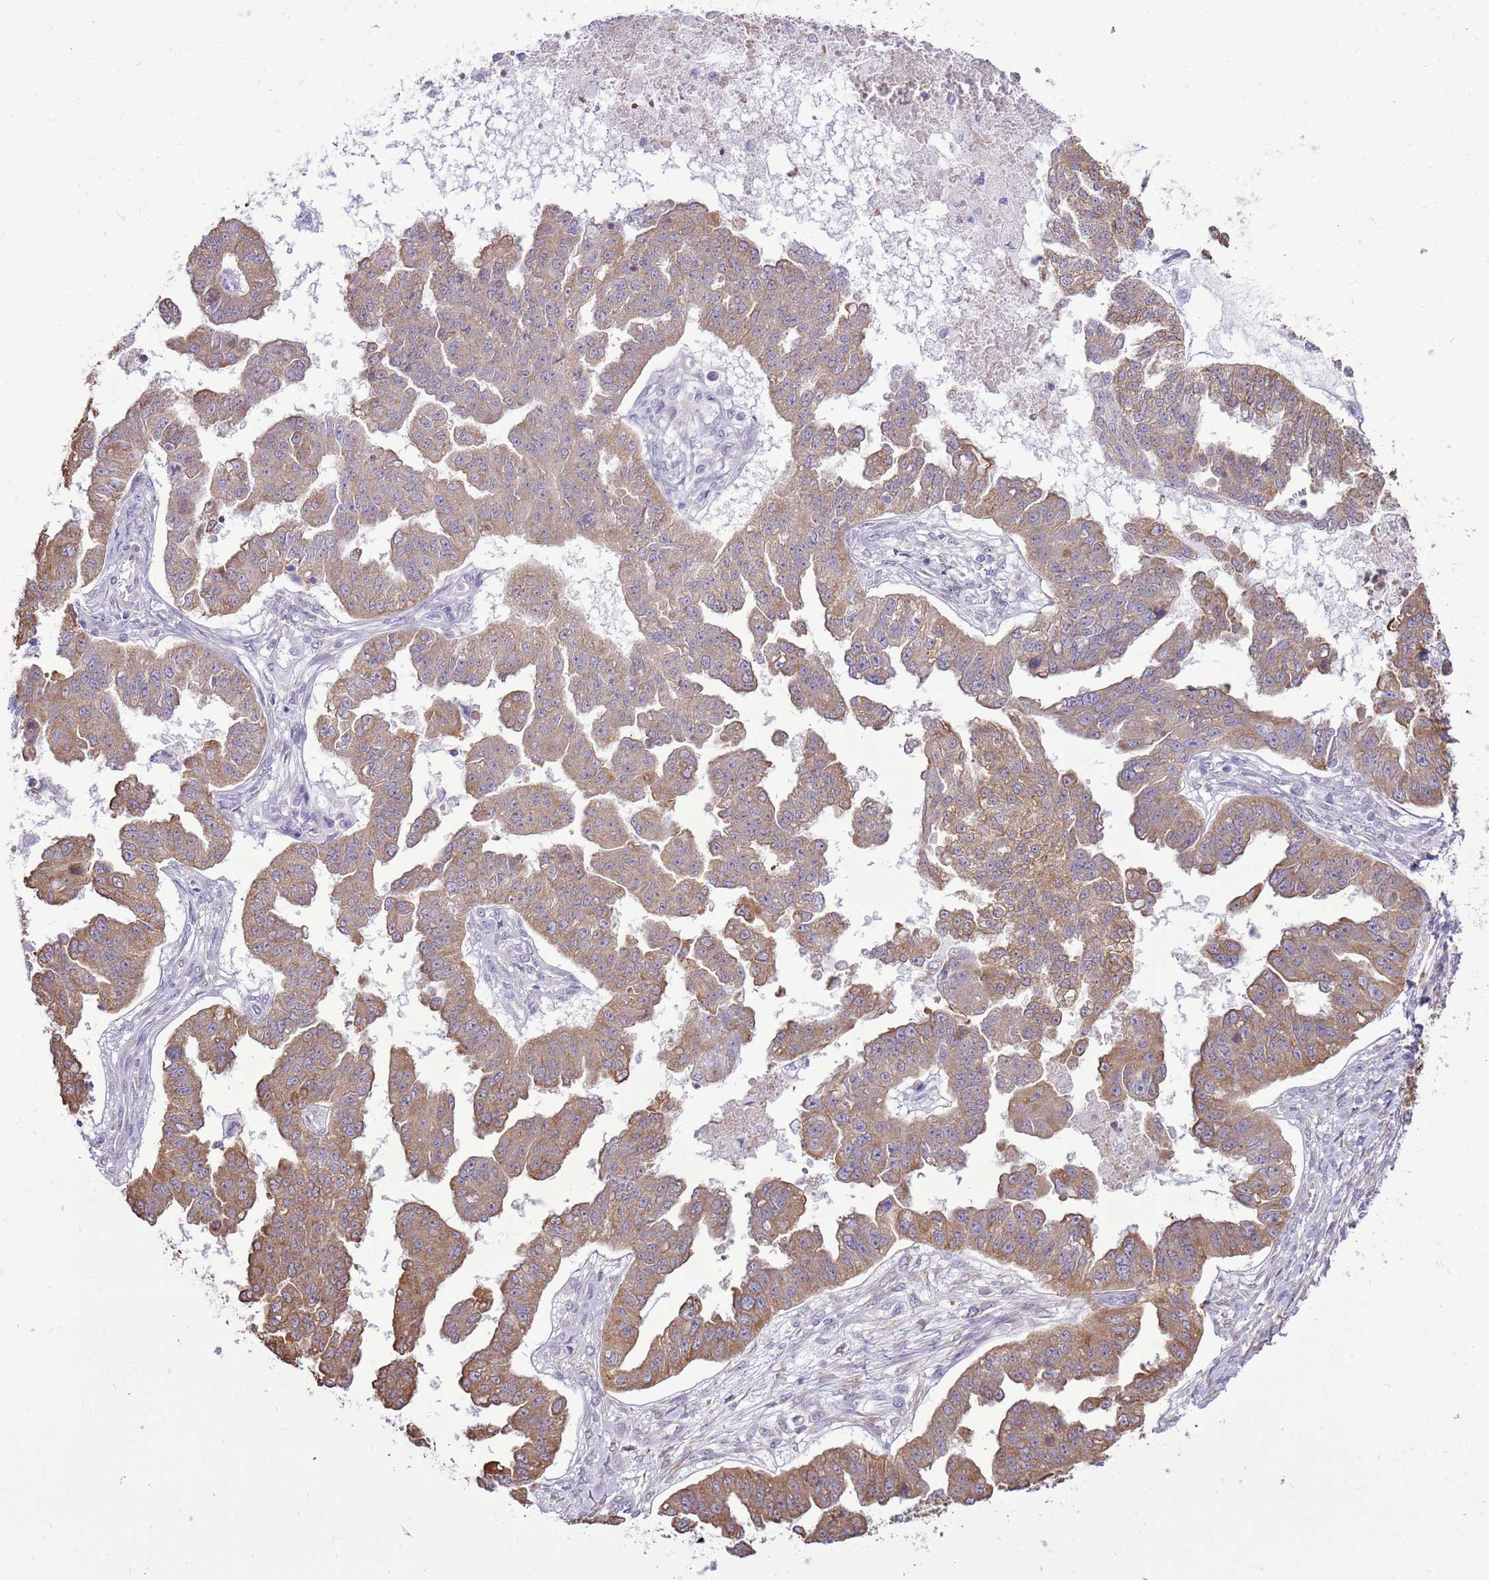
{"staining": {"intensity": "moderate", "quantity": ">75%", "location": "cytoplasmic/membranous"}, "tissue": "ovarian cancer", "cell_type": "Tumor cells", "image_type": "cancer", "snomed": [{"axis": "morphology", "description": "Cystadenocarcinoma, serous, NOS"}, {"axis": "topography", "description": "Ovary"}], "caption": "Immunohistochemistry (DAB) staining of serous cystadenocarcinoma (ovarian) shows moderate cytoplasmic/membranous protein positivity in about >75% of tumor cells.", "gene": "UGGT2", "patient": {"sex": "female", "age": 58}}